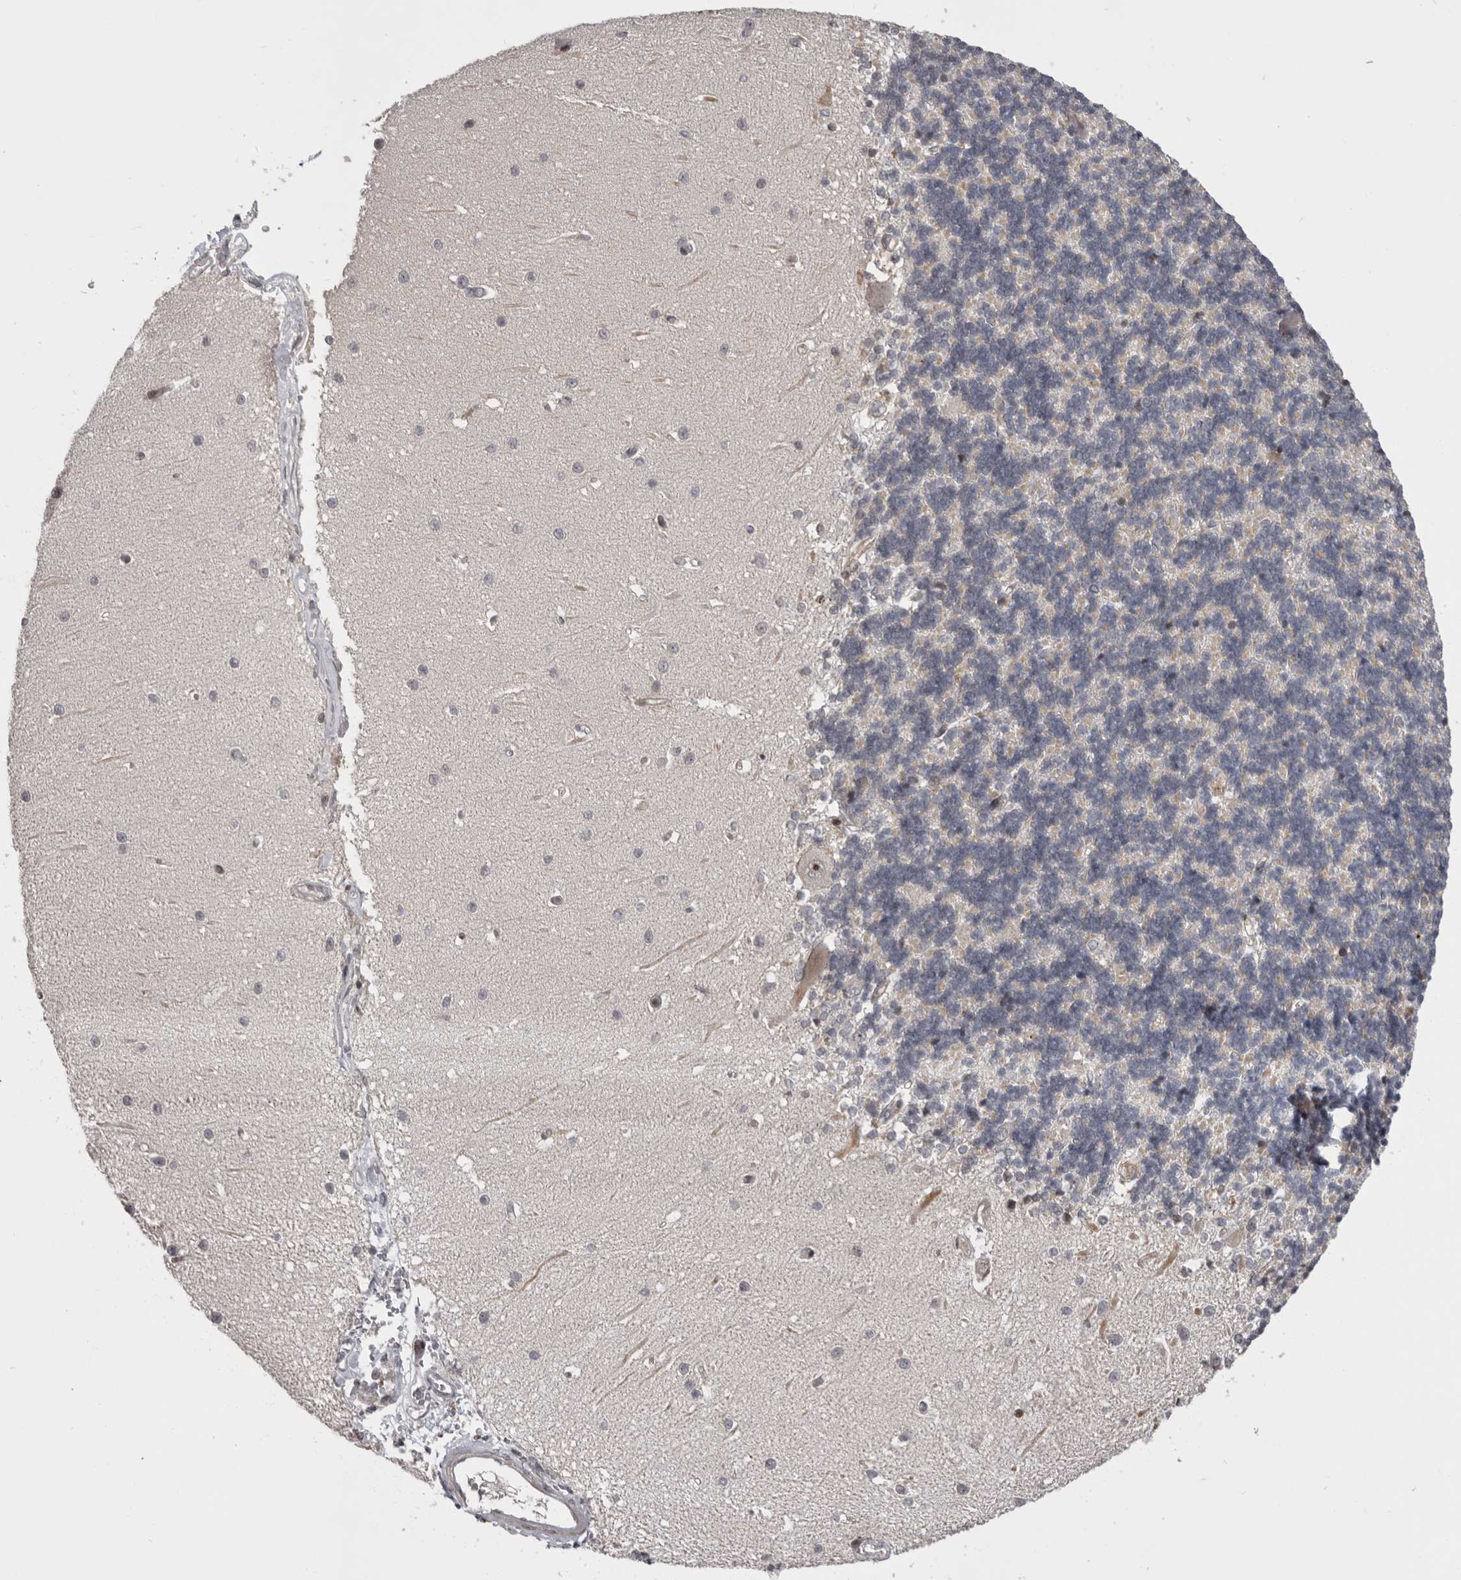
{"staining": {"intensity": "weak", "quantity": "<25%", "location": "nuclear"}, "tissue": "cerebellum", "cell_type": "Cells in granular layer", "image_type": "normal", "snomed": [{"axis": "morphology", "description": "Normal tissue, NOS"}, {"axis": "topography", "description": "Cerebellum"}], "caption": "The photomicrograph displays no staining of cells in granular layer in unremarkable cerebellum. (DAB (3,3'-diaminobenzidine) immunohistochemistry (IHC) with hematoxylin counter stain).", "gene": "AZIN1", "patient": {"sex": "male", "age": 37}}